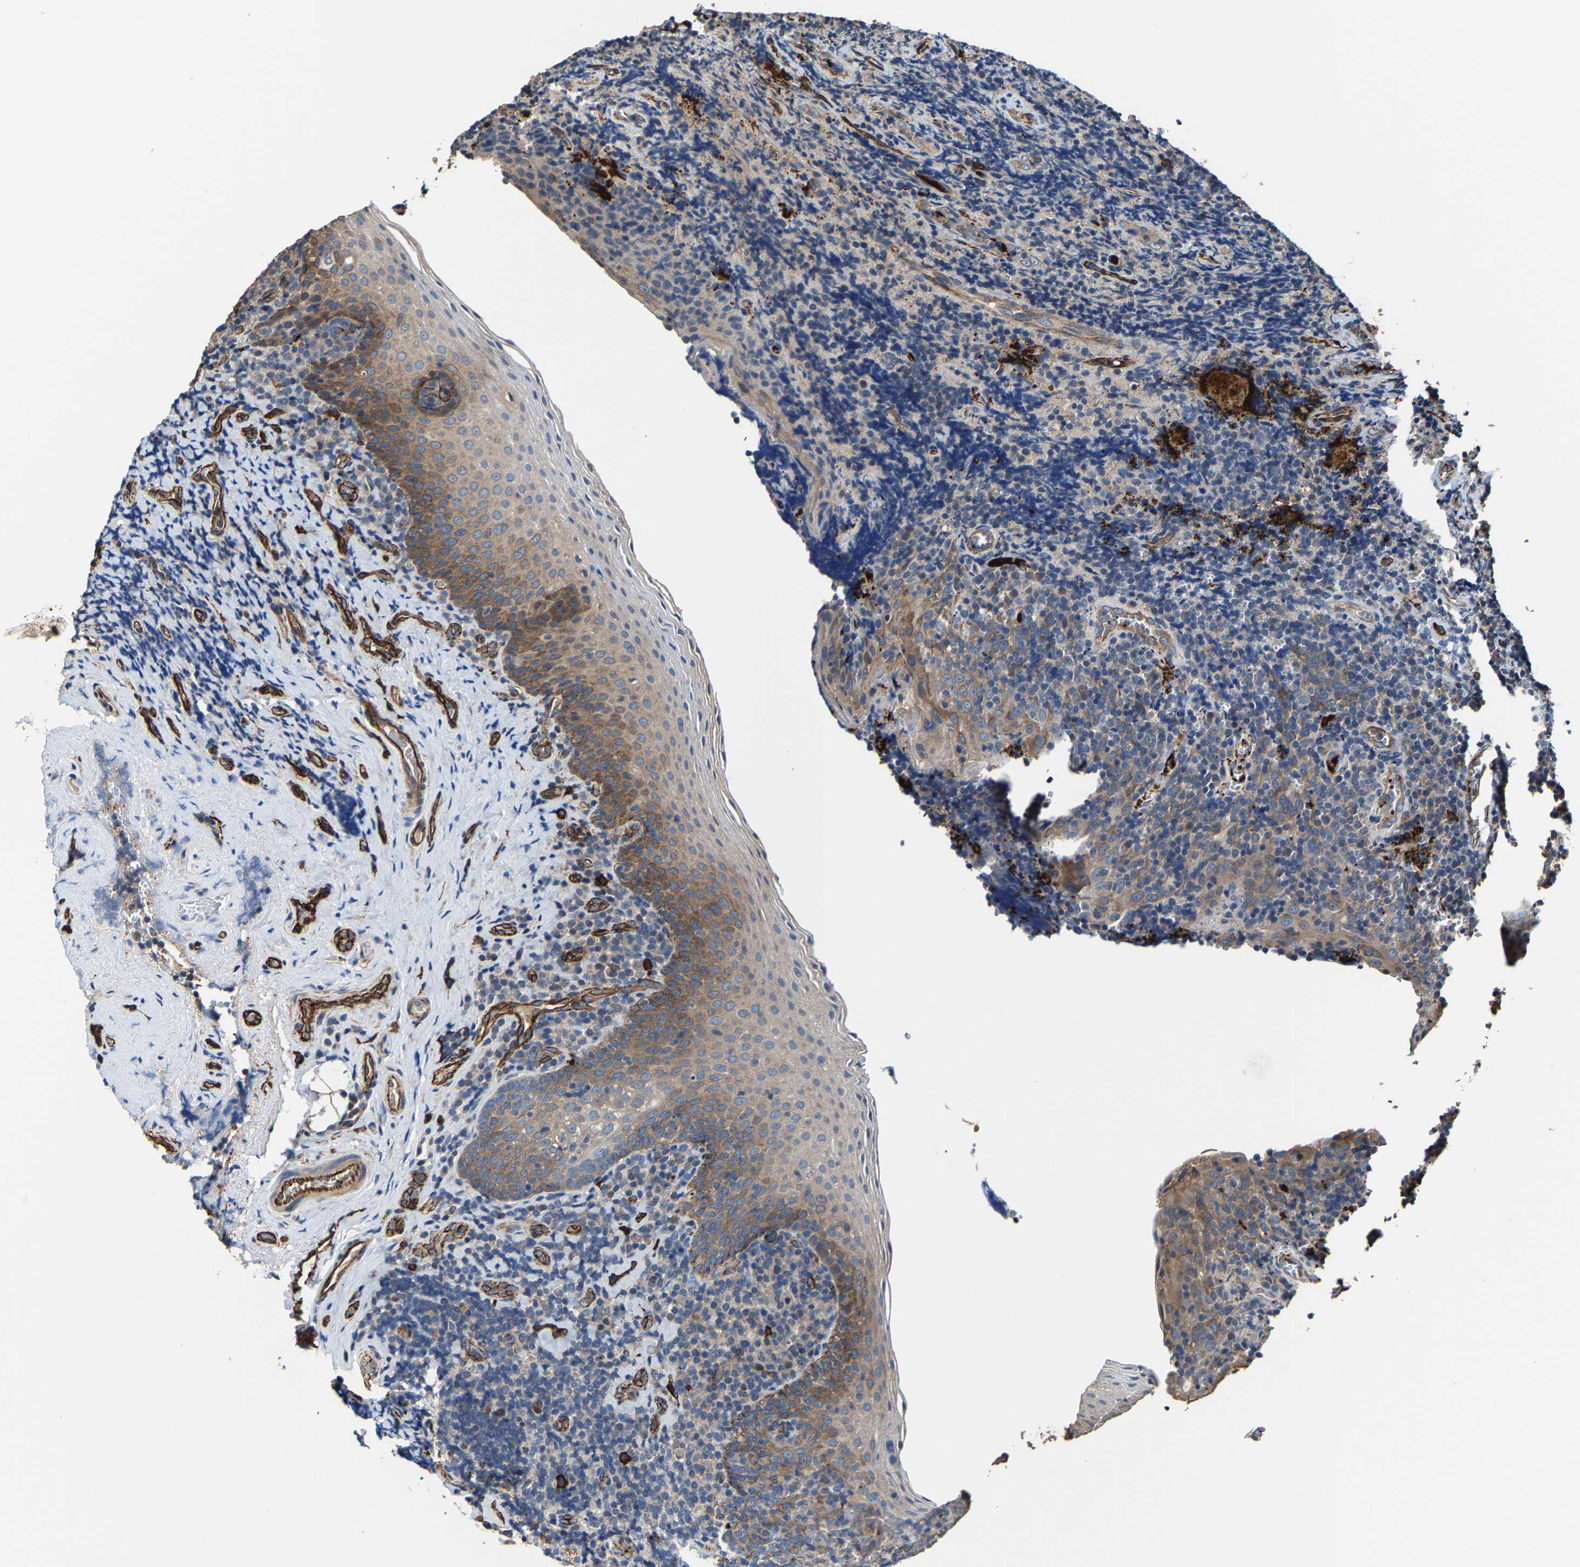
{"staining": {"intensity": "moderate", "quantity": "<25%", "location": "cytoplasmic/membranous"}, "tissue": "tonsil", "cell_type": "Germinal center cells", "image_type": "normal", "snomed": [{"axis": "morphology", "description": "Normal tissue, NOS"}, {"axis": "morphology", "description": "Inflammation, NOS"}, {"axis": "topography", "description": "Tonsil"}], "caption": "Immunohistochemical staining of normal human tonsil shows low levels of moderate cytoplasmic/membranous staining in approximately <25% of germinal center cells. Nuclei are stained in blue.", "gene": "GFRA3", "patient": {"sex": "female", "age": 31}}